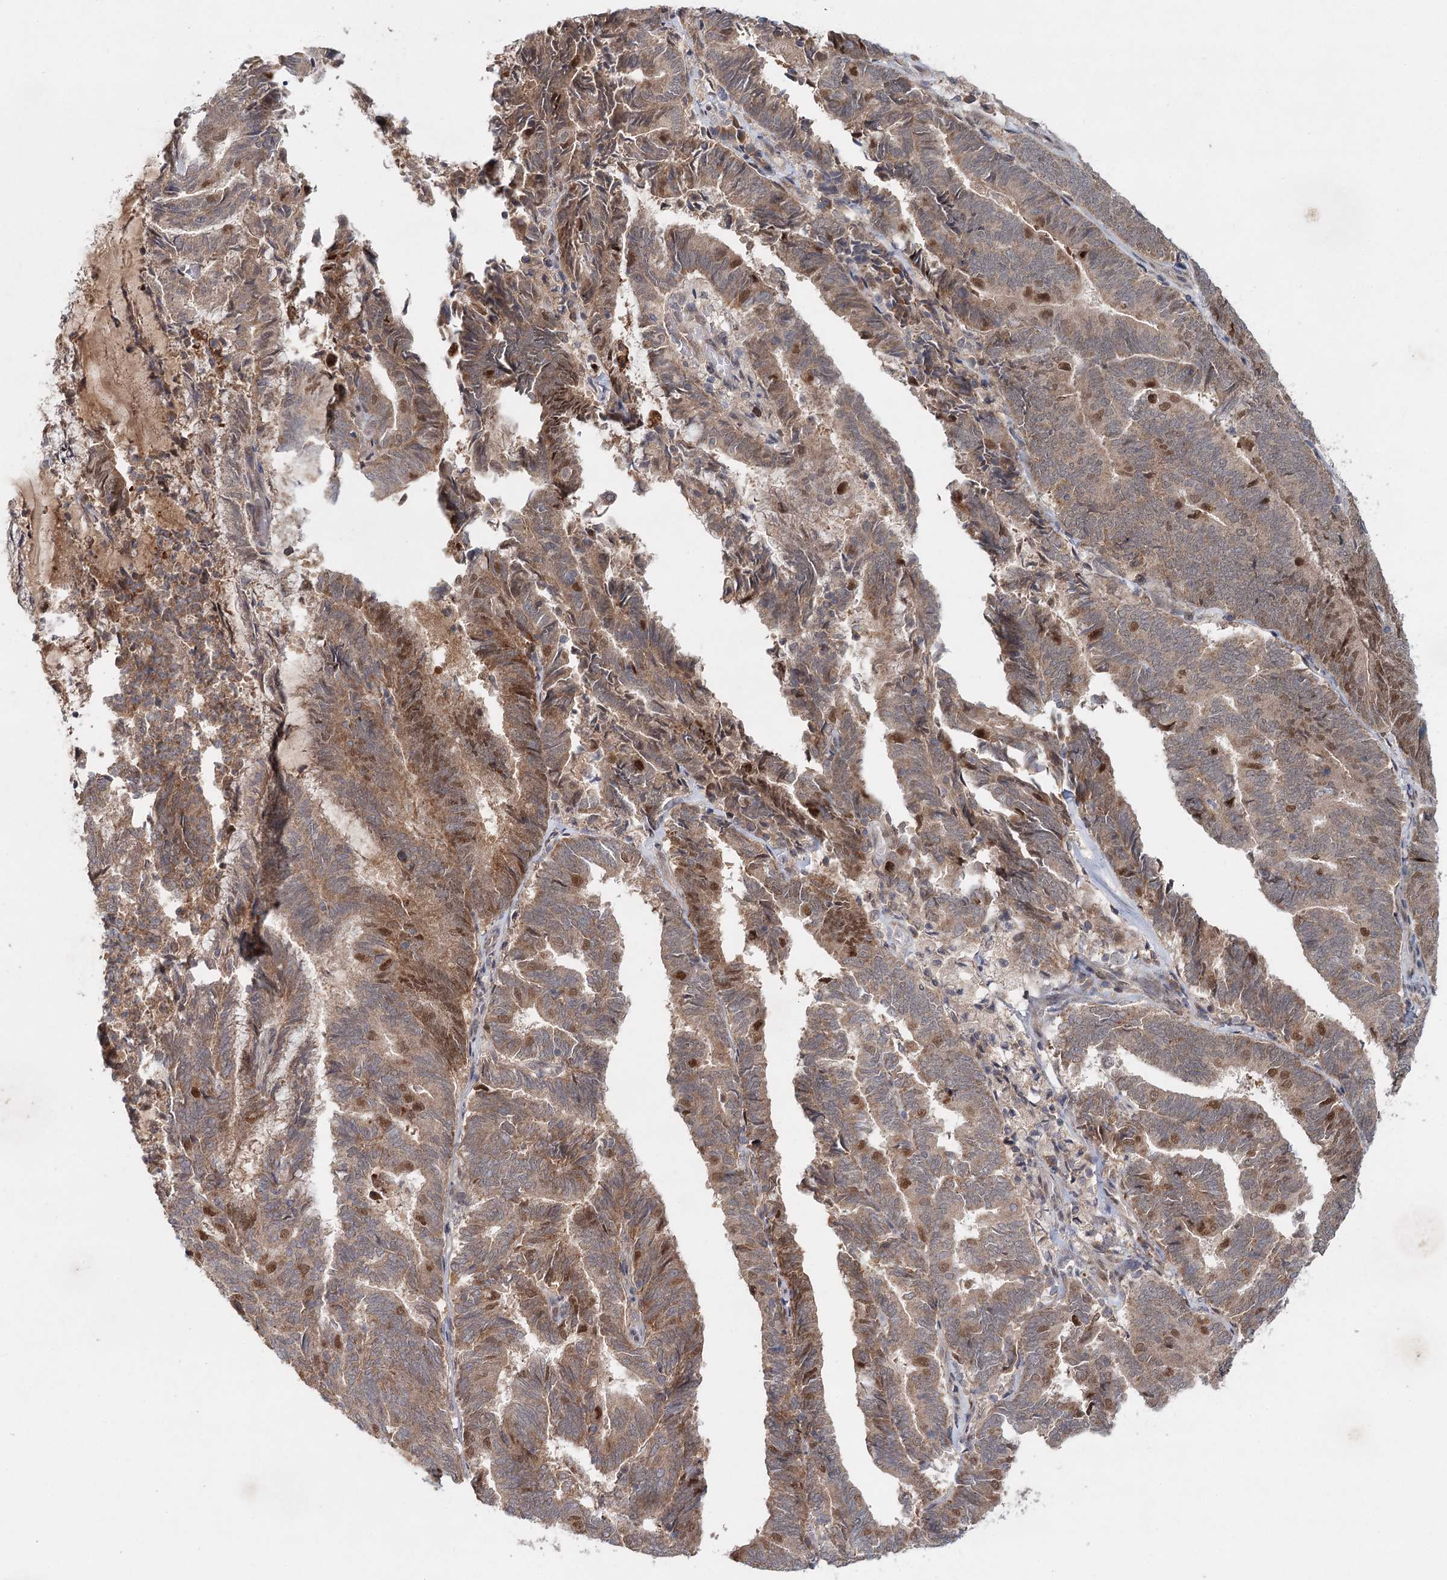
{"staining": {"intensity": "moderate", "quantity": ">75%", "location": "cytoplasmic/membranous,nuclear"}, "tissue": "endometrial cancer", "cell_type": "Tumor cells", "image_type": "cancer", "snomed": [{"axis": "morphology", "description": "Adenocarcinoma, NOS"}, {"axis": "topography", "description": "Endometrium"}], "caption": "Protein positivity by immunohistochemistry reveals moderate cytoplasmic/membranous and nuclear positivity in about >75% of tumor cells in endometrial cancer.", "gene": "AP3B1", "patient": {"sex": "female", "age": 80}}